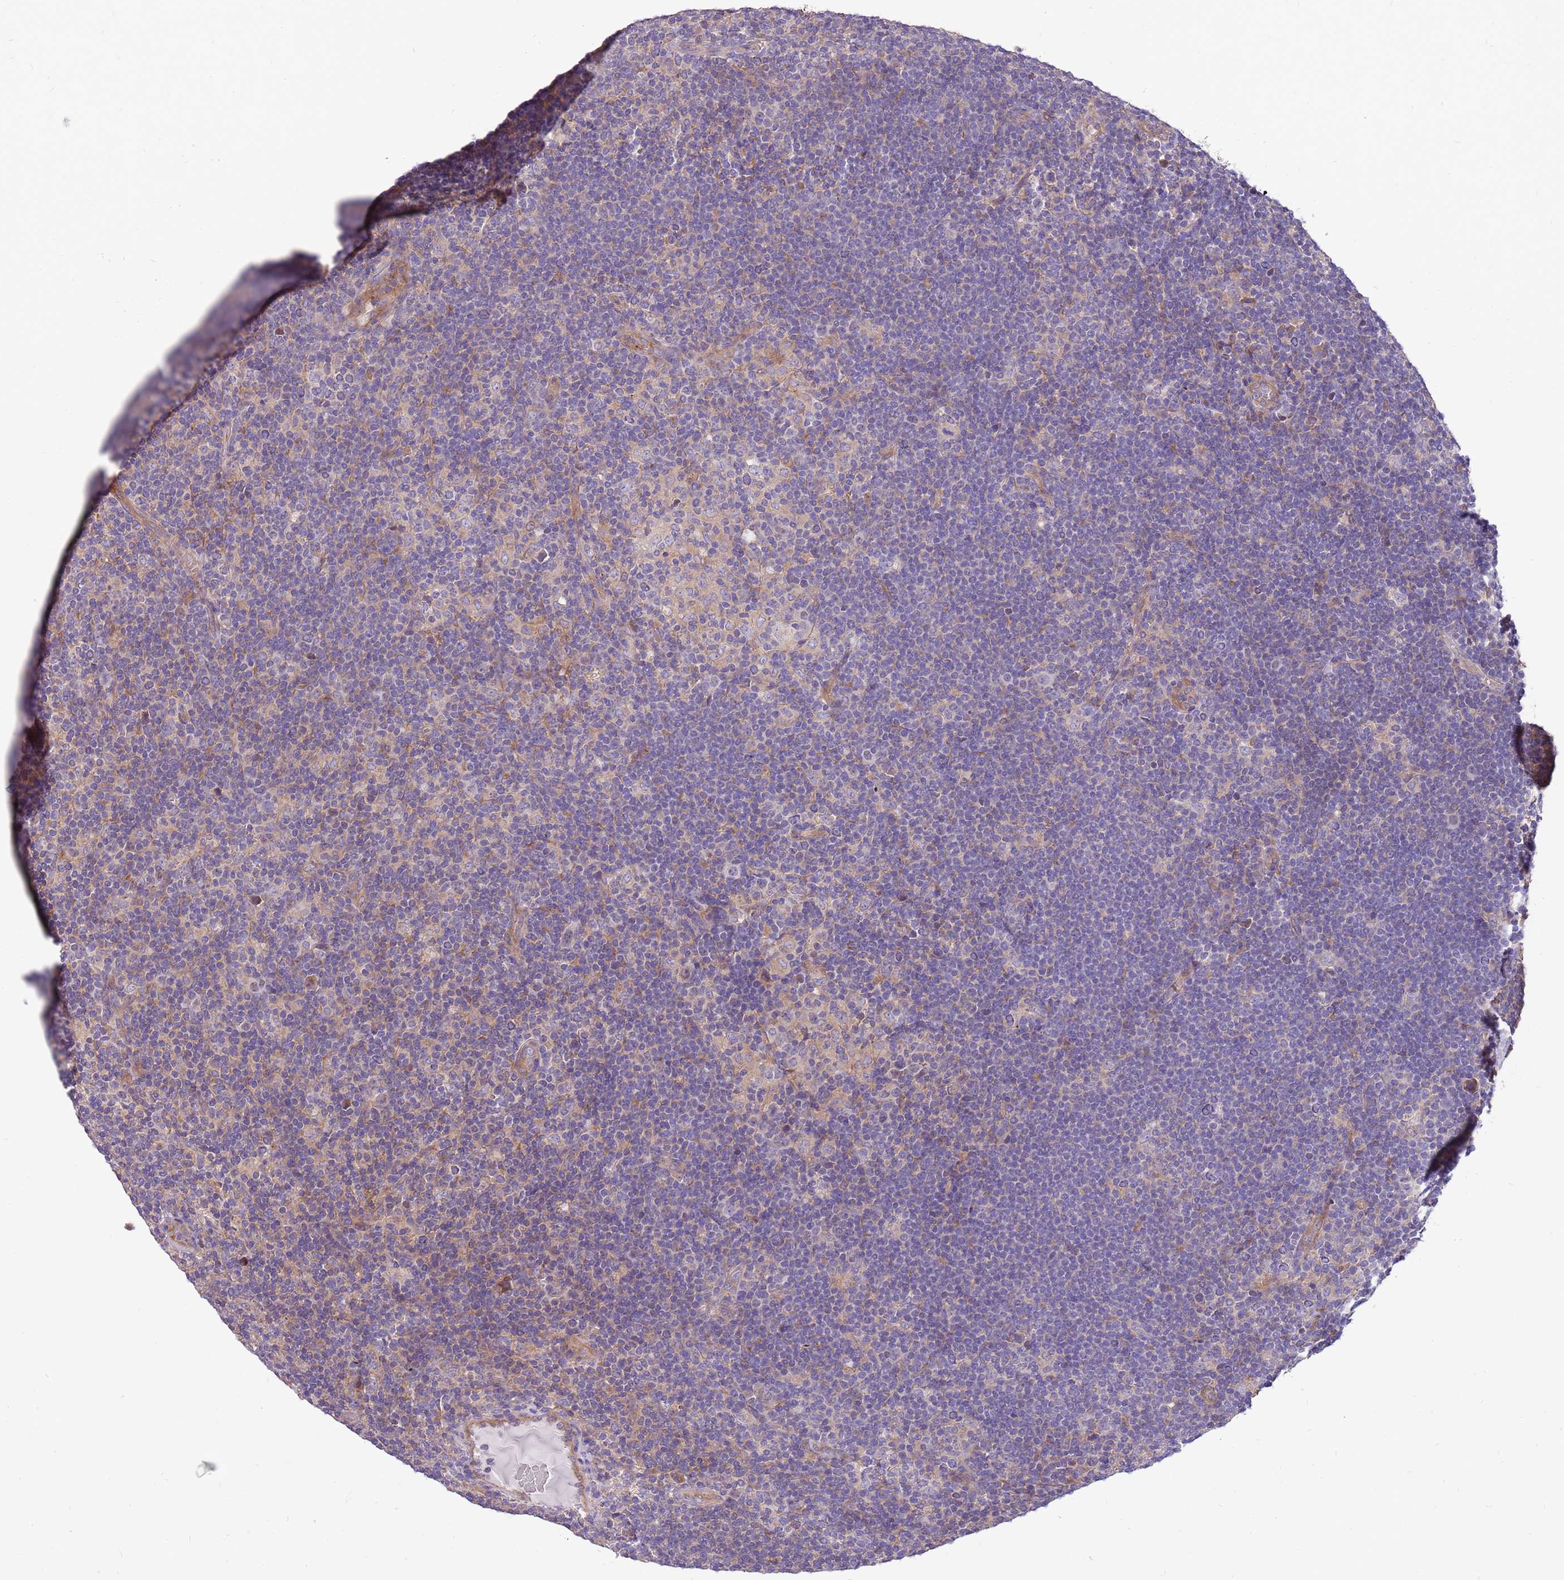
{"staining": {"intensity": "negative", "quantity": "none", "location": "none"}, "tissue": "lymphoma", "cell_type": "Tumor cells", "image_type": "cancer", "snomed": [{"axis": "morphology", "description": "Hodgkin's disease, NOS"}, {"axis": "topography", "description": "Lymph node"}], "caption": "IHC histopathology image of neoplastic tissue: Hodgkin's disease stained with DAB (3,3'-diaminobenzidine) exhibits no significant protein staining in tumor cells.", "gene": "WASHC4", "patient": {"sex": "female", "age": 57}}